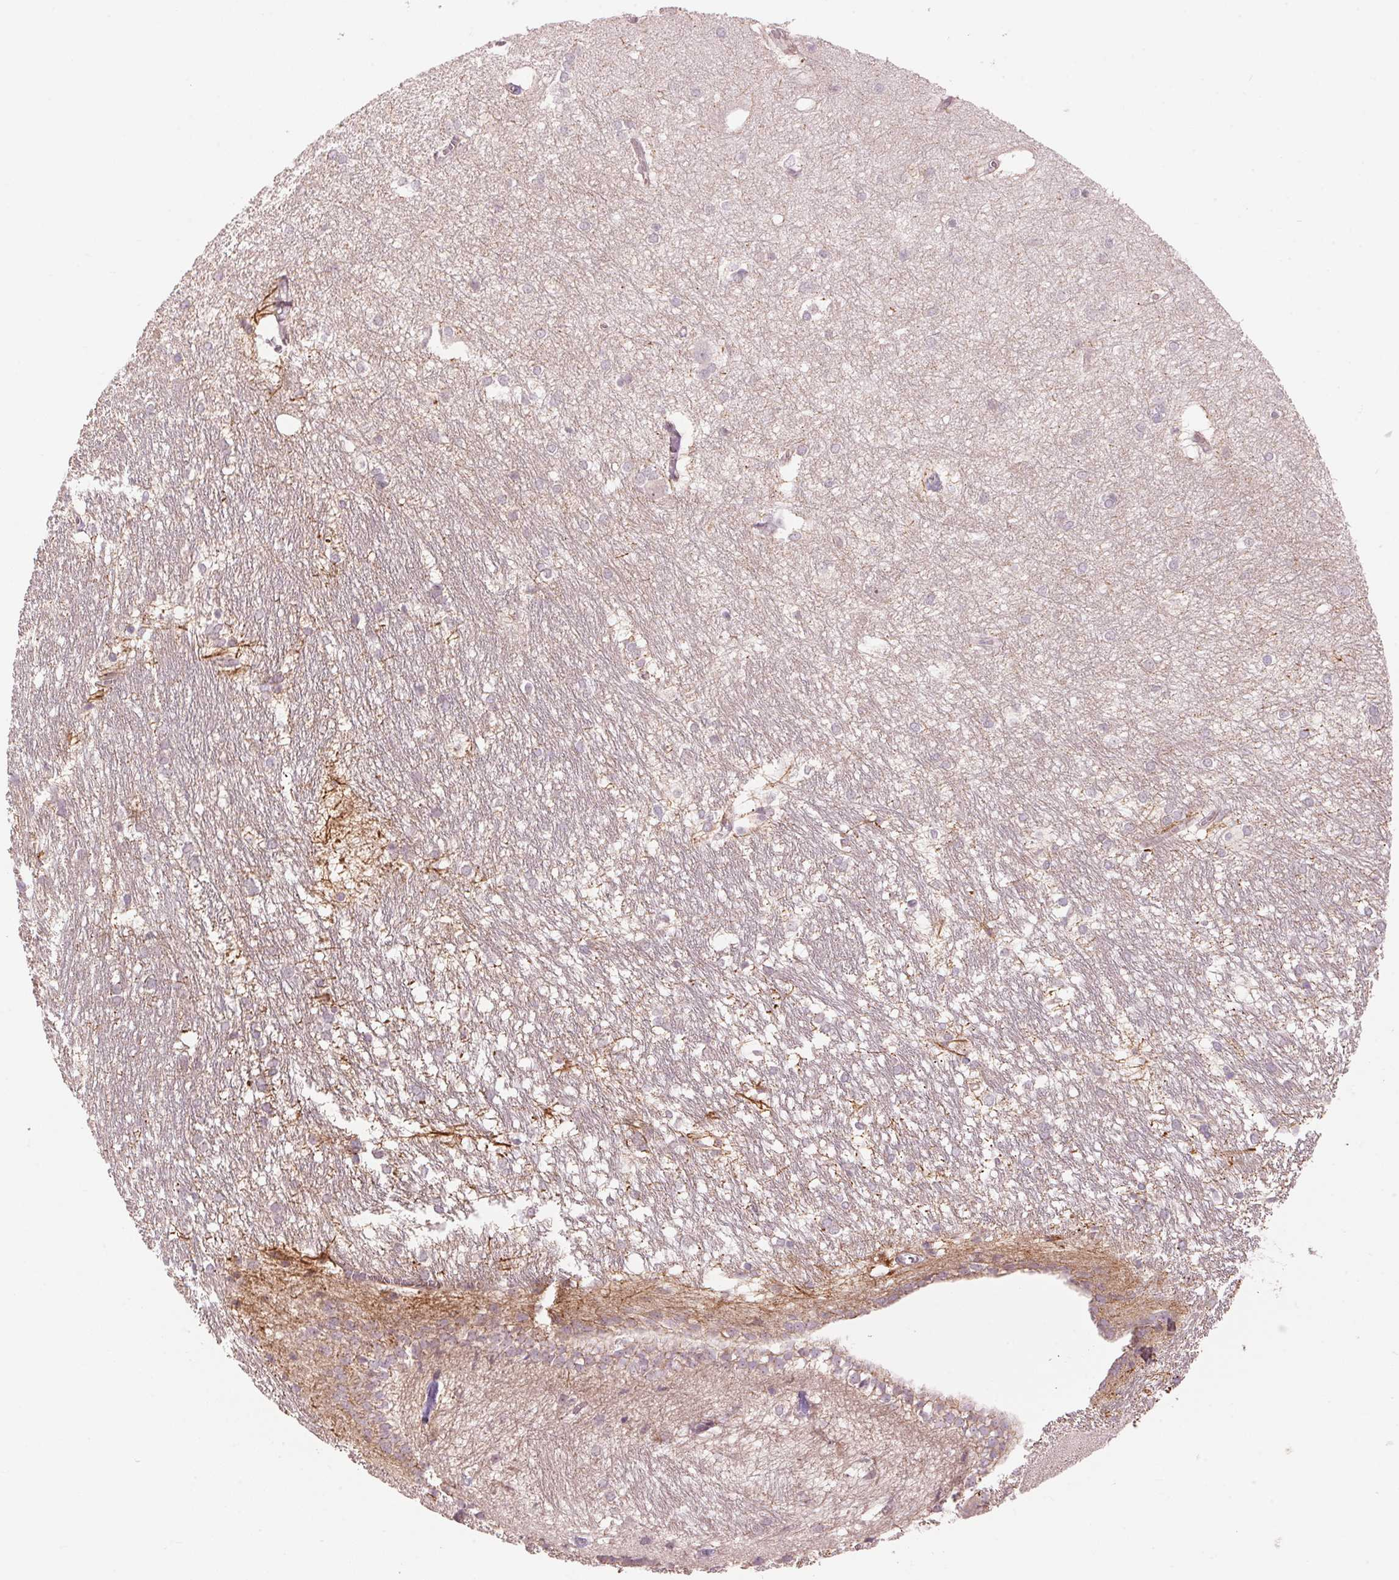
{"staining": {"intensity": "negative", "quantity": "none", "location": "none"}, "tissue": "hippocampus", "cell_type": "Glial cells", "image_type": "normal", "snomed": [{"axis": "morphology", "description": "Normal tissue, NOS"}, {"axis": "topography", "description": "Cerebral cortex"}, {"axis": "topography", "description": "Hippocampus"}], "caption": "Glial cells are negative for brown protein staining in normal hippocampus. (DAB IHC with hematoxylin counter stain).", "gene": "TMED6", "patient": {"sex": "female", "age": 19}}